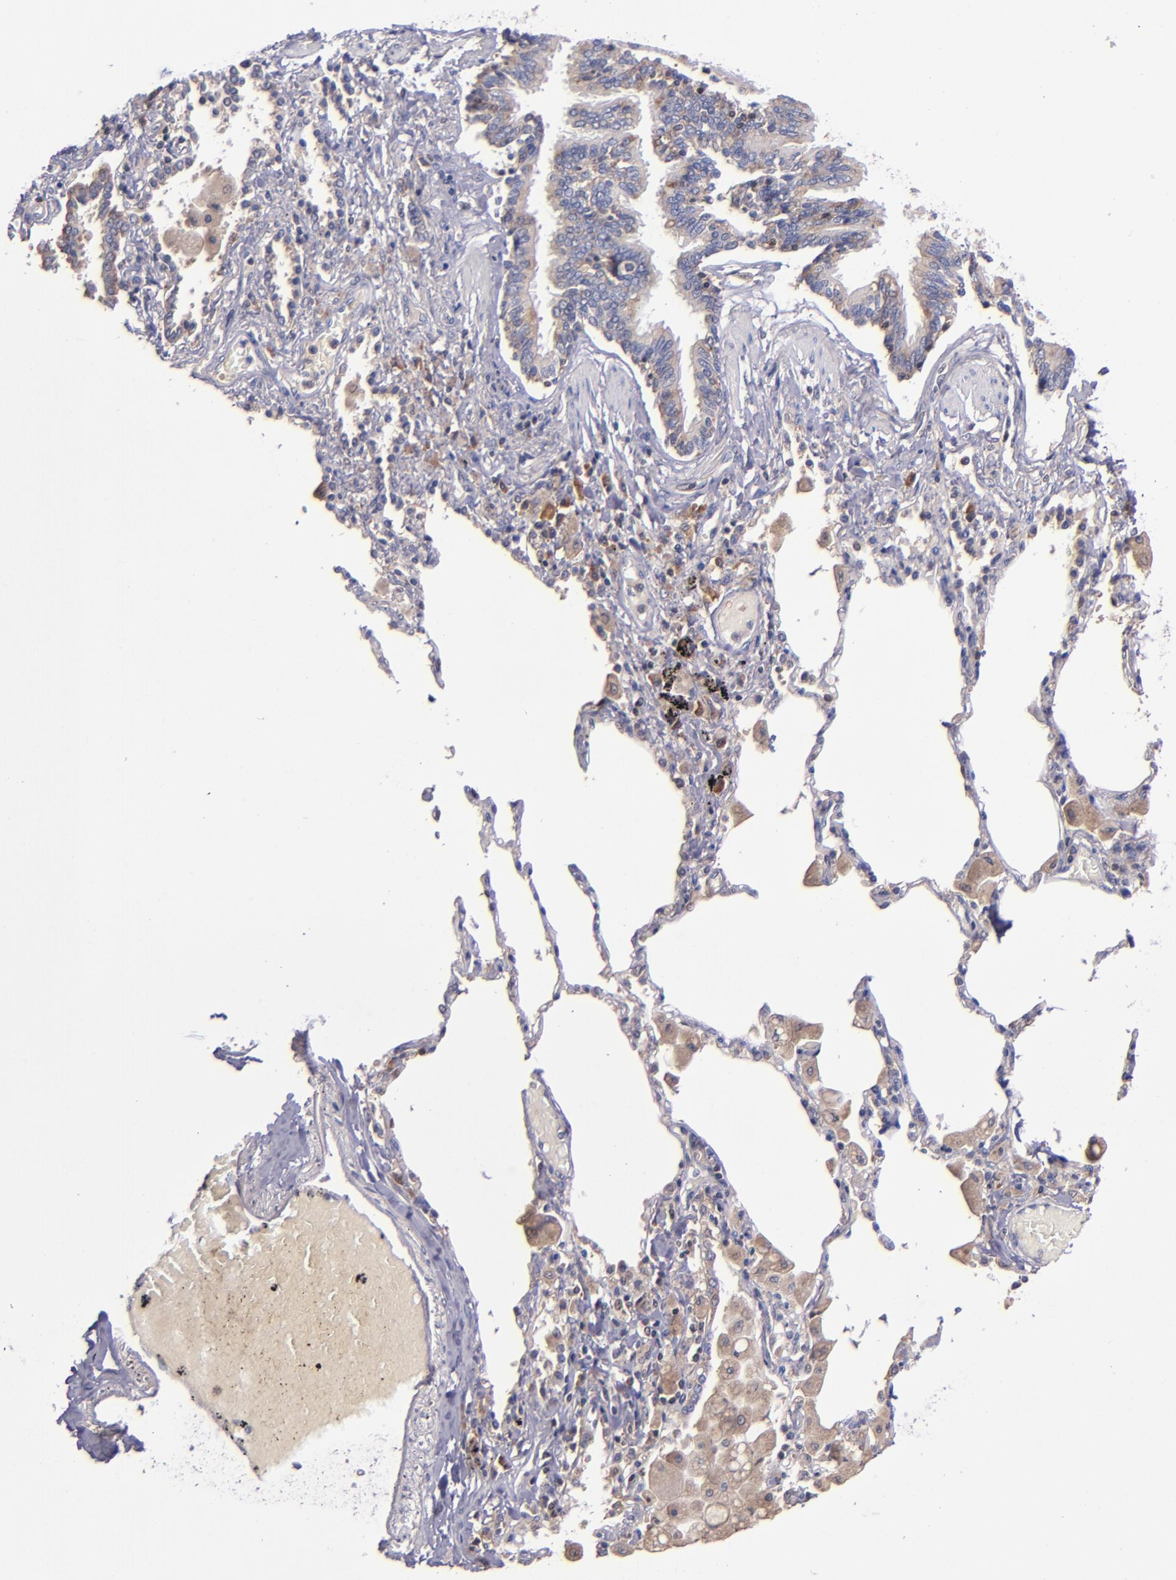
{"staining": {"intensity": "moderate", "quantity": ">75%", "location": "cytoplasmic/membranous"}, "tissue": "bronchus", "cell_type": "Respiratory epithelial cells", "image_type": "normal", "snomed": [{"axis": "morphology", "description": "Normal tissue, NOS"}, {"axis": "morphology", "description": "Squamous cell carcinoma, NOS"}, {"axis": "topography", "description": "Bronchus"}, {"axis": "topography", "description": "Lung"}], "caption": "Immunohistochemistry (IHC) (DAB) staining of benign bronchus reveals moderate cytoplasmic/membranous protein expression in about >75% of respiratory epithelial cells.", "gene": "EIF4ENIF1", "patient": {"sex": "female", "age": 47}}